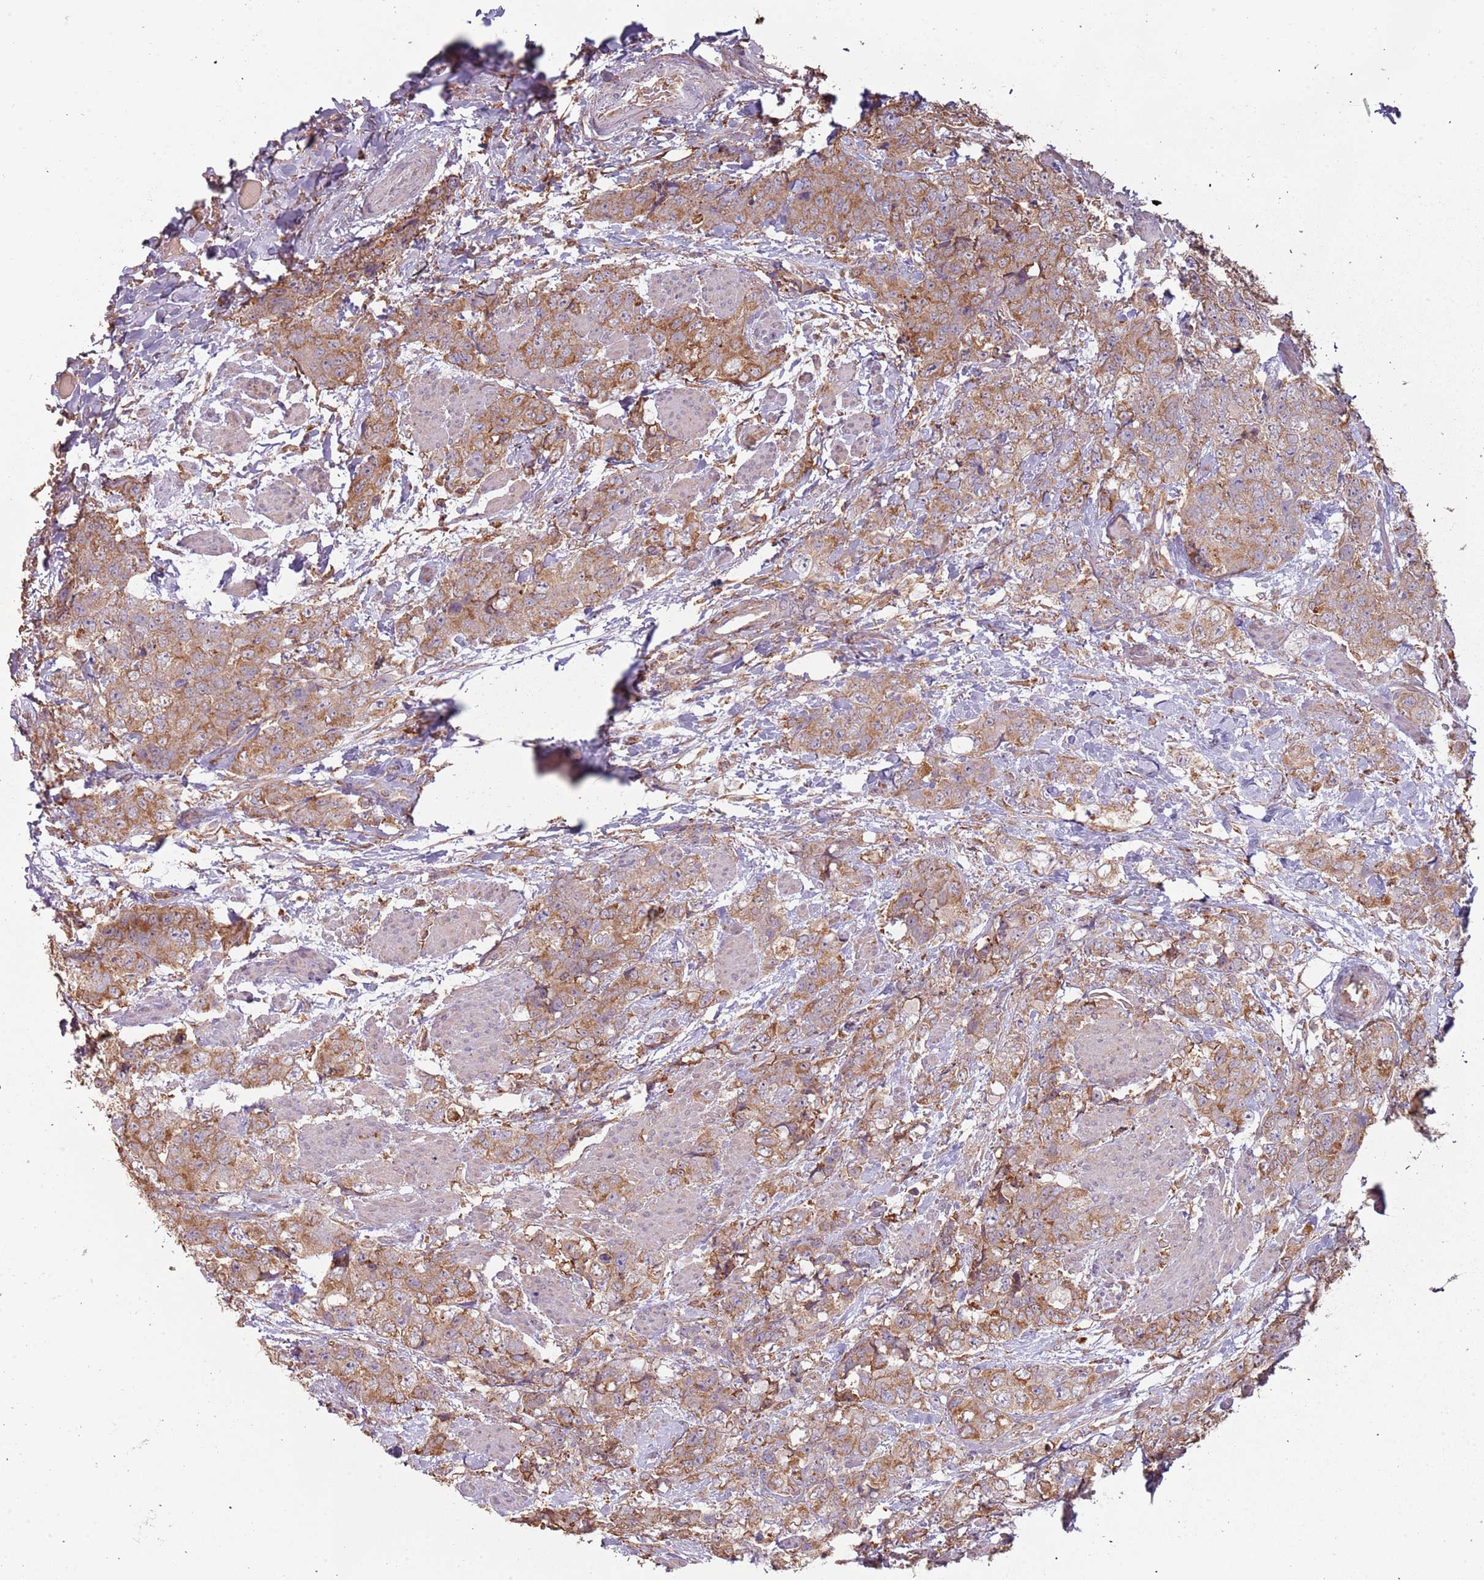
{"staining": {"intensity": "moderate", "quantity": ">75%", "location": "cytoplasmic/membranous"}, "tissue": "urothelial cancer", "cell_type": "Tumor cells", "image_type": "cancer", "snomed": [{"axis": "morphology", "description": "Urothelial carcinoma, High grade"}, {"axis": "topography", "description": "Urinary bladder"}], "caption": "The immunohistochemical stain labels moderate cytoplasmic/membranous positivity in tumor cells of urothelial carcinoma (high-grade) tissue. (Brightfield microscopy of DAB IHC at high magnification).", "gene": "ATOSB", "patient": {"sex": "female", "age": 78}}